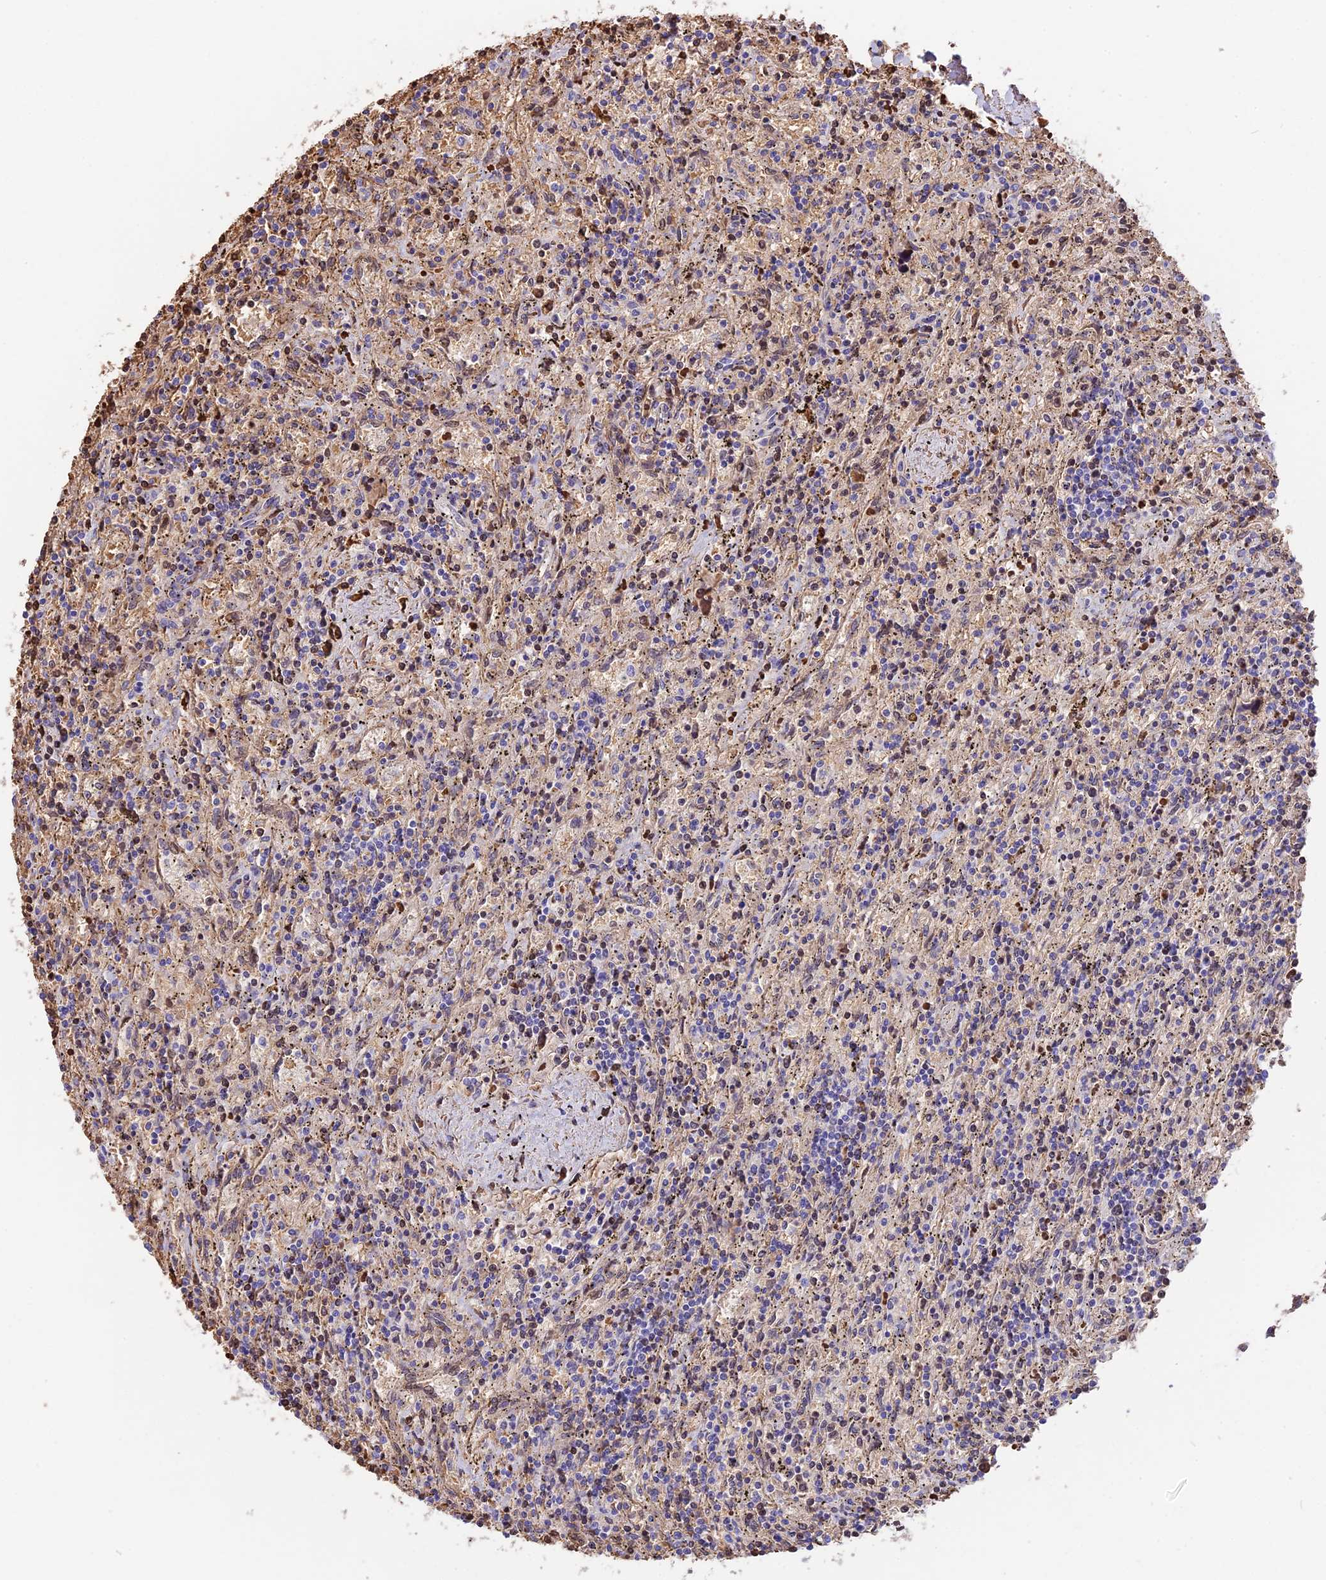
{"staining": {"intensity": "moderate", "quantity": "<25%", "location": "cytoplasmic/membranous"}, "tissue": "lymphoma", "cell_type": "Tumor cells", "image_type": "cancer", "snomed": [{"axis": "morphology", "description": "Malignant lymphoma, non-Hodgkin's type, Low grade"}, {"axis": "topography", "description": "Spleen"}], "caption": "Immunohistochemistry of human low-grade malignant lymphoma, non-Hodgkin's type shows low levels of moderate cytoplasmic/membranous staining in approximately <25% of tumor cells.", "gene": "TNNC2", "patient": {"sex": "male", "age": 76}}